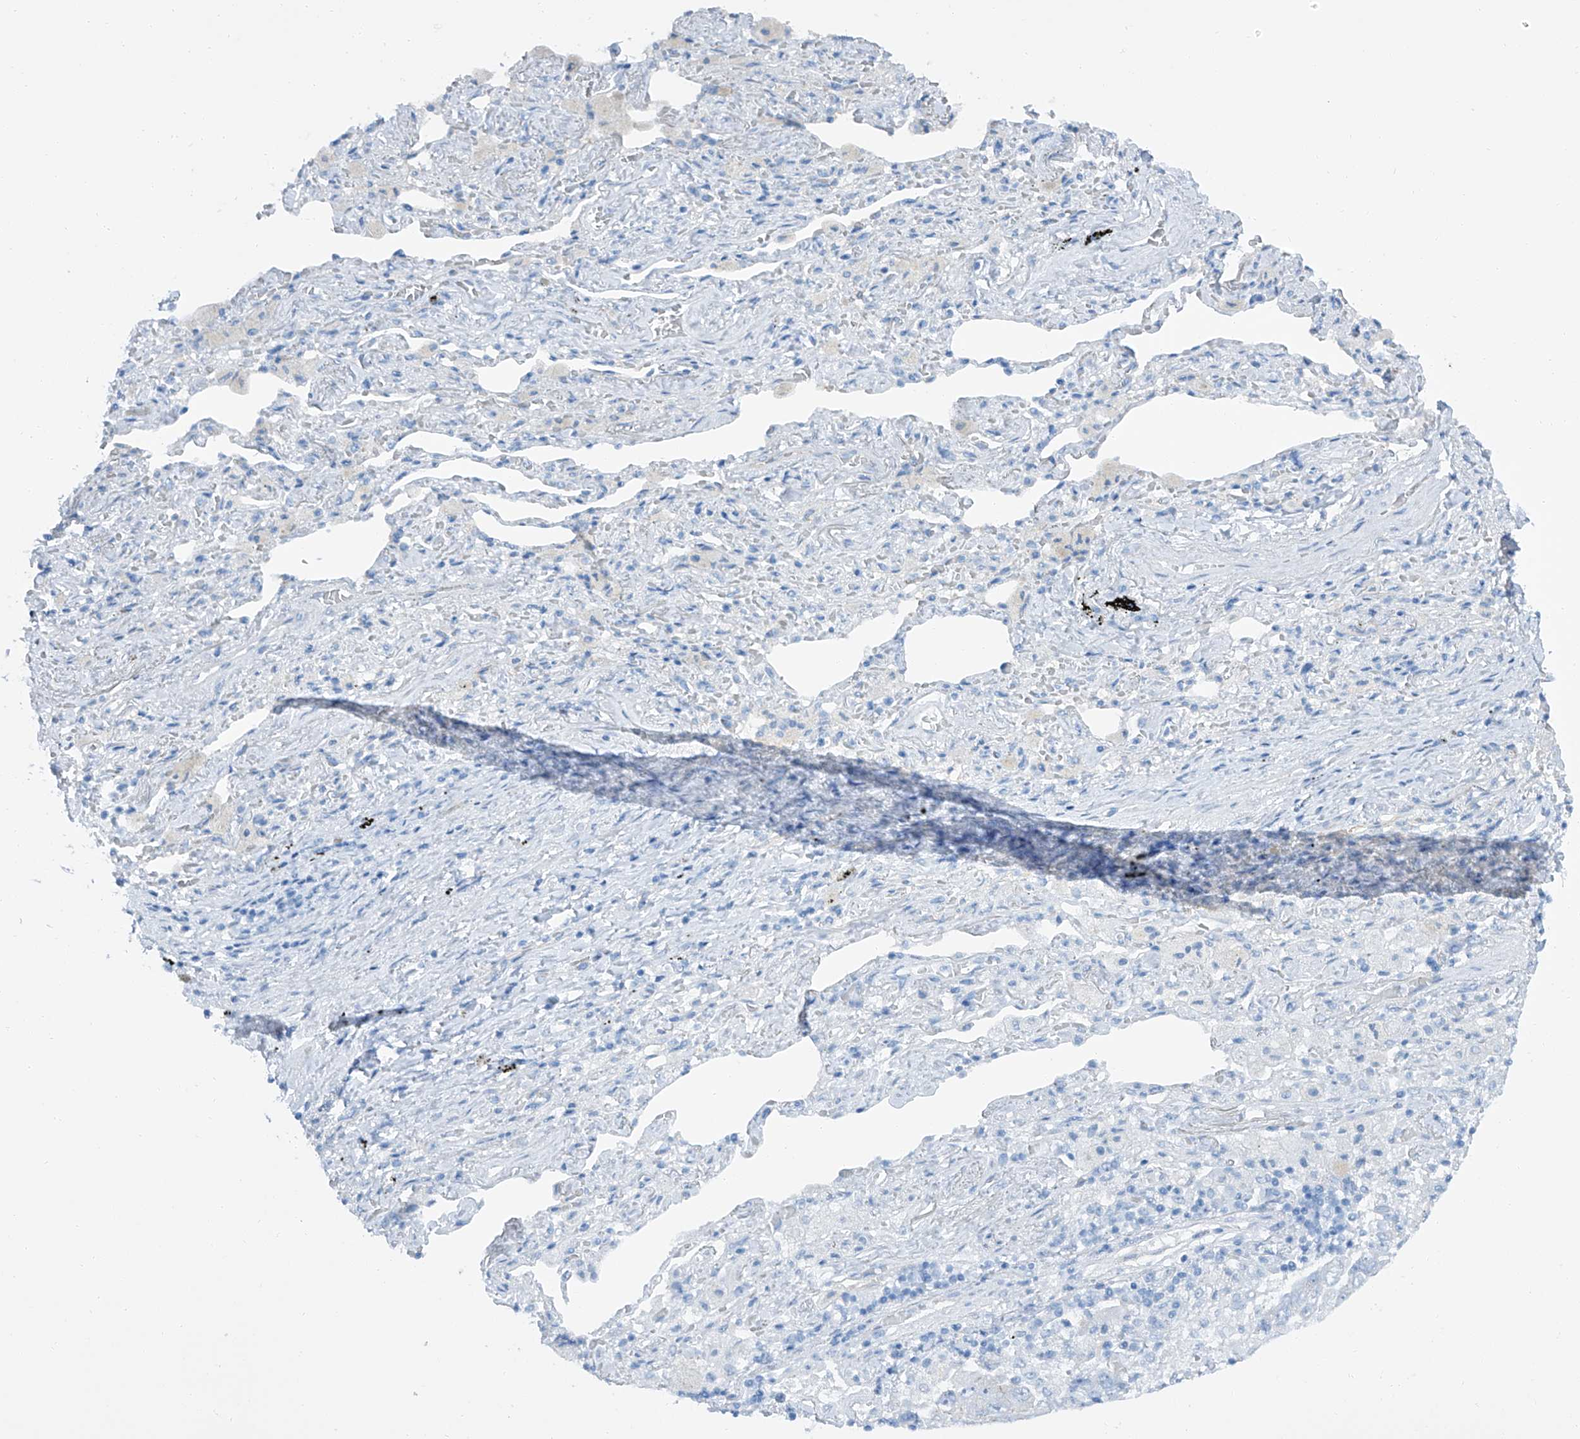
{"staining": {"intensity": "negative", "quantity": "none", "location": "none"}, "tissue": "lung cancer", "cell_type": "Tumor cells", "image_type": "cancer", "snomed": [{"axis": "morphology", "description": "Adenocarcinoma, NOS"}, {"axis": "topography", "description": "Lung"}], "caption": "This is an IHC micrograph of human lung cancer (adenocarcinoma). There is no positivity in tumor cells.", "gene": "MAGI1", "patient": {"sex": "female", "age": 51}}